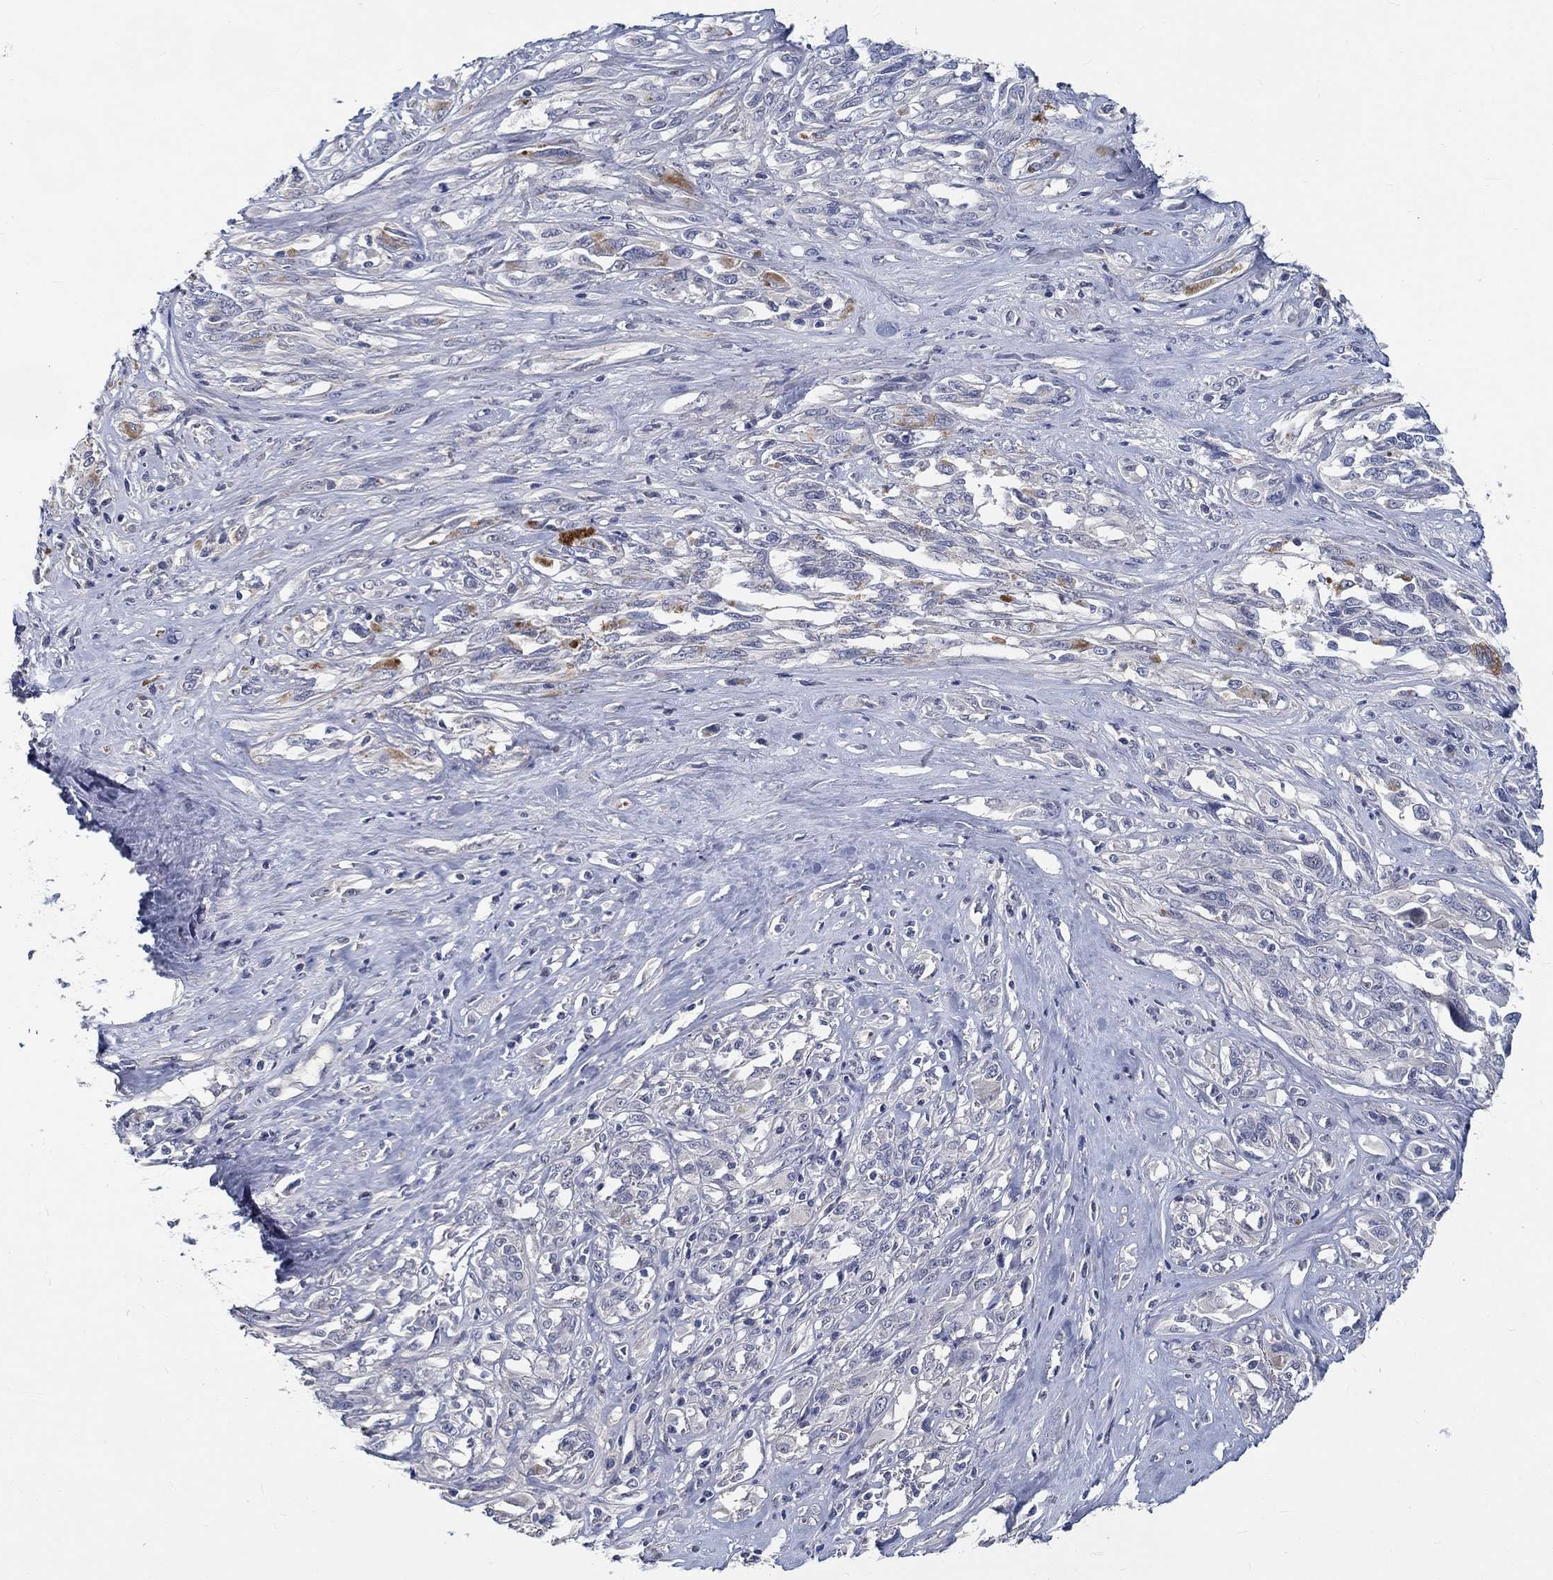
{"staining": {"intensity": "negative", "quantity": "none", "location": "none"}, "tissue": "melanoma", "cell_type": "Tumor cells", "image_type": "cancer", "snomed": [{"axis": "morphology", "description": "Malignant melanoma, NOS"}, {"axis": "topography", "description": "Skin"}], "caption": "The IHC histopathology image has no significant staining in tumor cells of melanoma tissue.", "gene": "MYBPC1", "patient": {"sex": "female", "age": 91}}